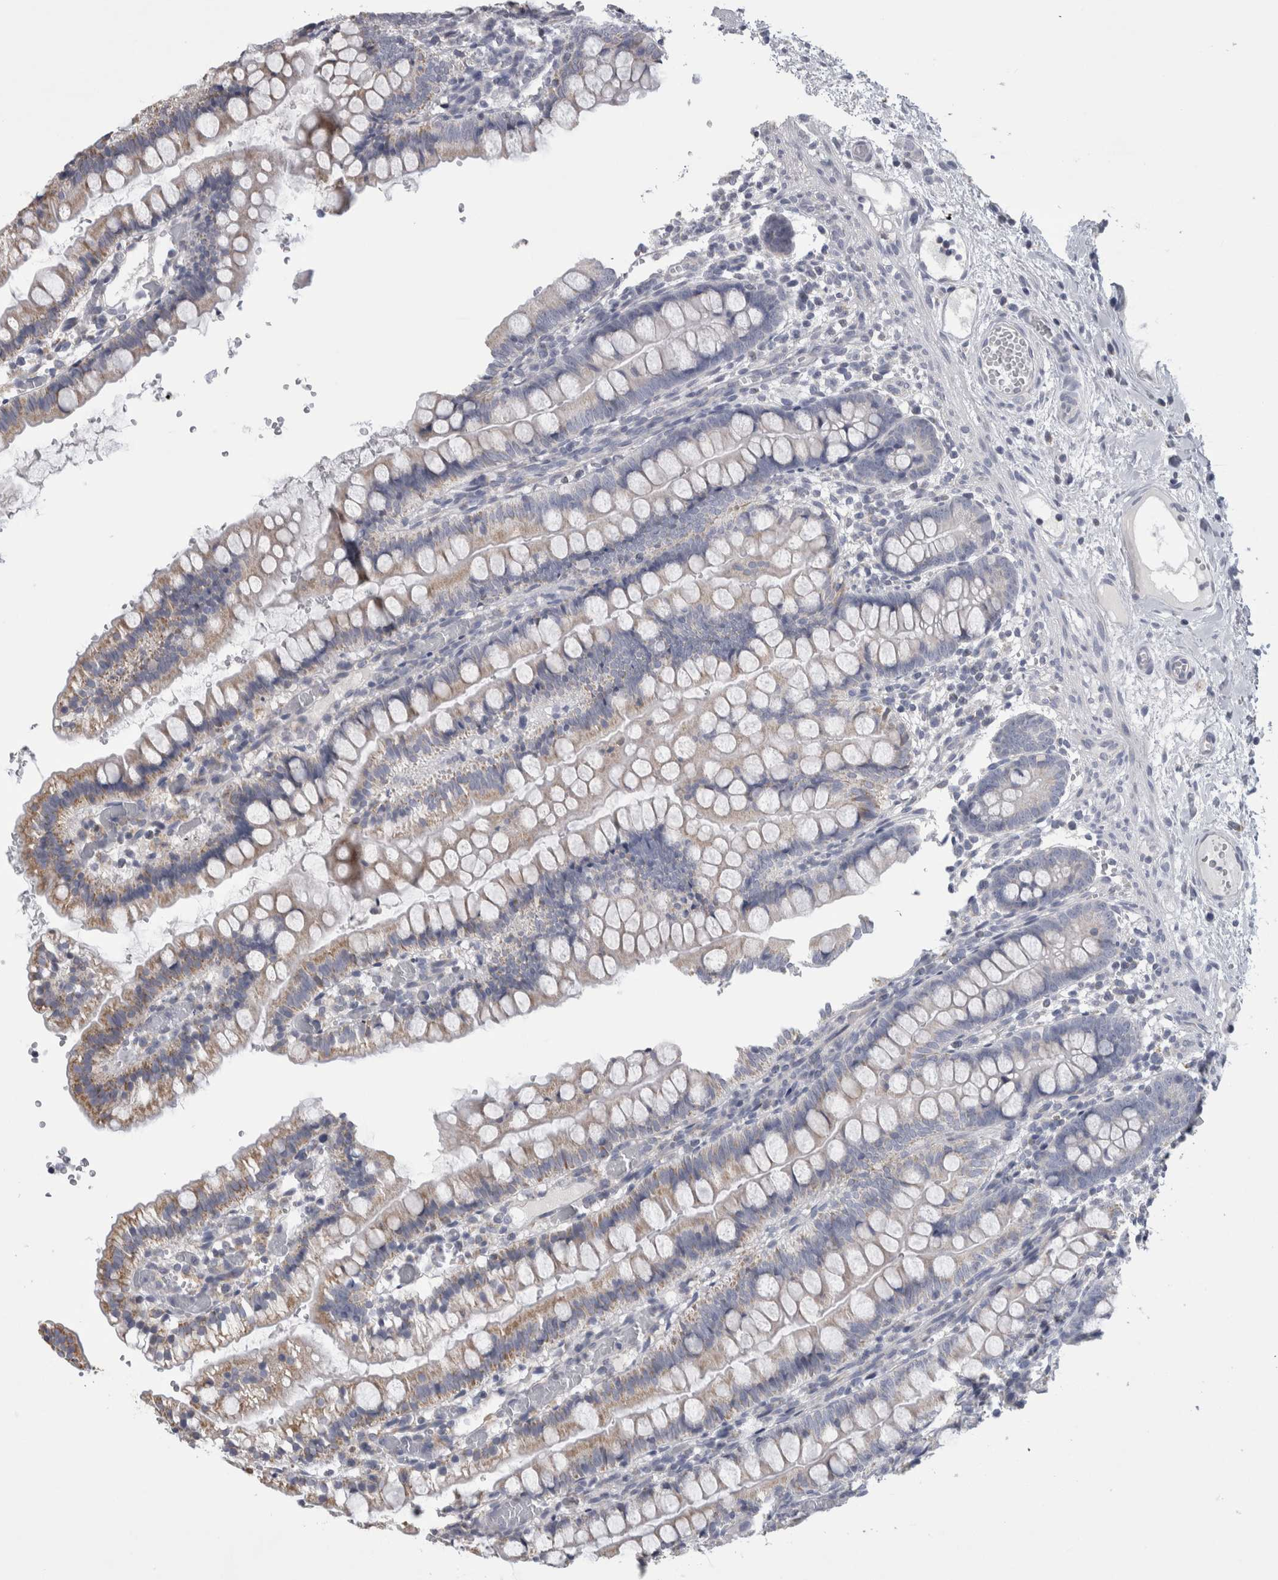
{"staining": {"intensity": "moderate", "quantity": "25%-75%", "location": "cytoplasmic/membranous"}, "tissue": "small intestine", "cell_type": "Glandular cells", "image_type": "normal", "snomed": [{"axis": "morphology", "description": "Normal tissue, NOS"}, {"axis": "morphology", "description": "Developmental malformation"}, {"axis": "topography", "description": "Small intestine"}], "caption": "Immunohistochemistry staining of normal small intestine, which displays medium levels of moderate cytoplasmic/membranous staining in about 25%-75% of glandular cells indicating moderate cytoplasmic/membranous protein expression. The staining was performed using DAB (3,3'-diaminobenzidine) (brown) for protein detection and nuclei were counterstained in hematoxylin (blue).", "gene": "DHRS4", "patient": {"sex": "male"}}